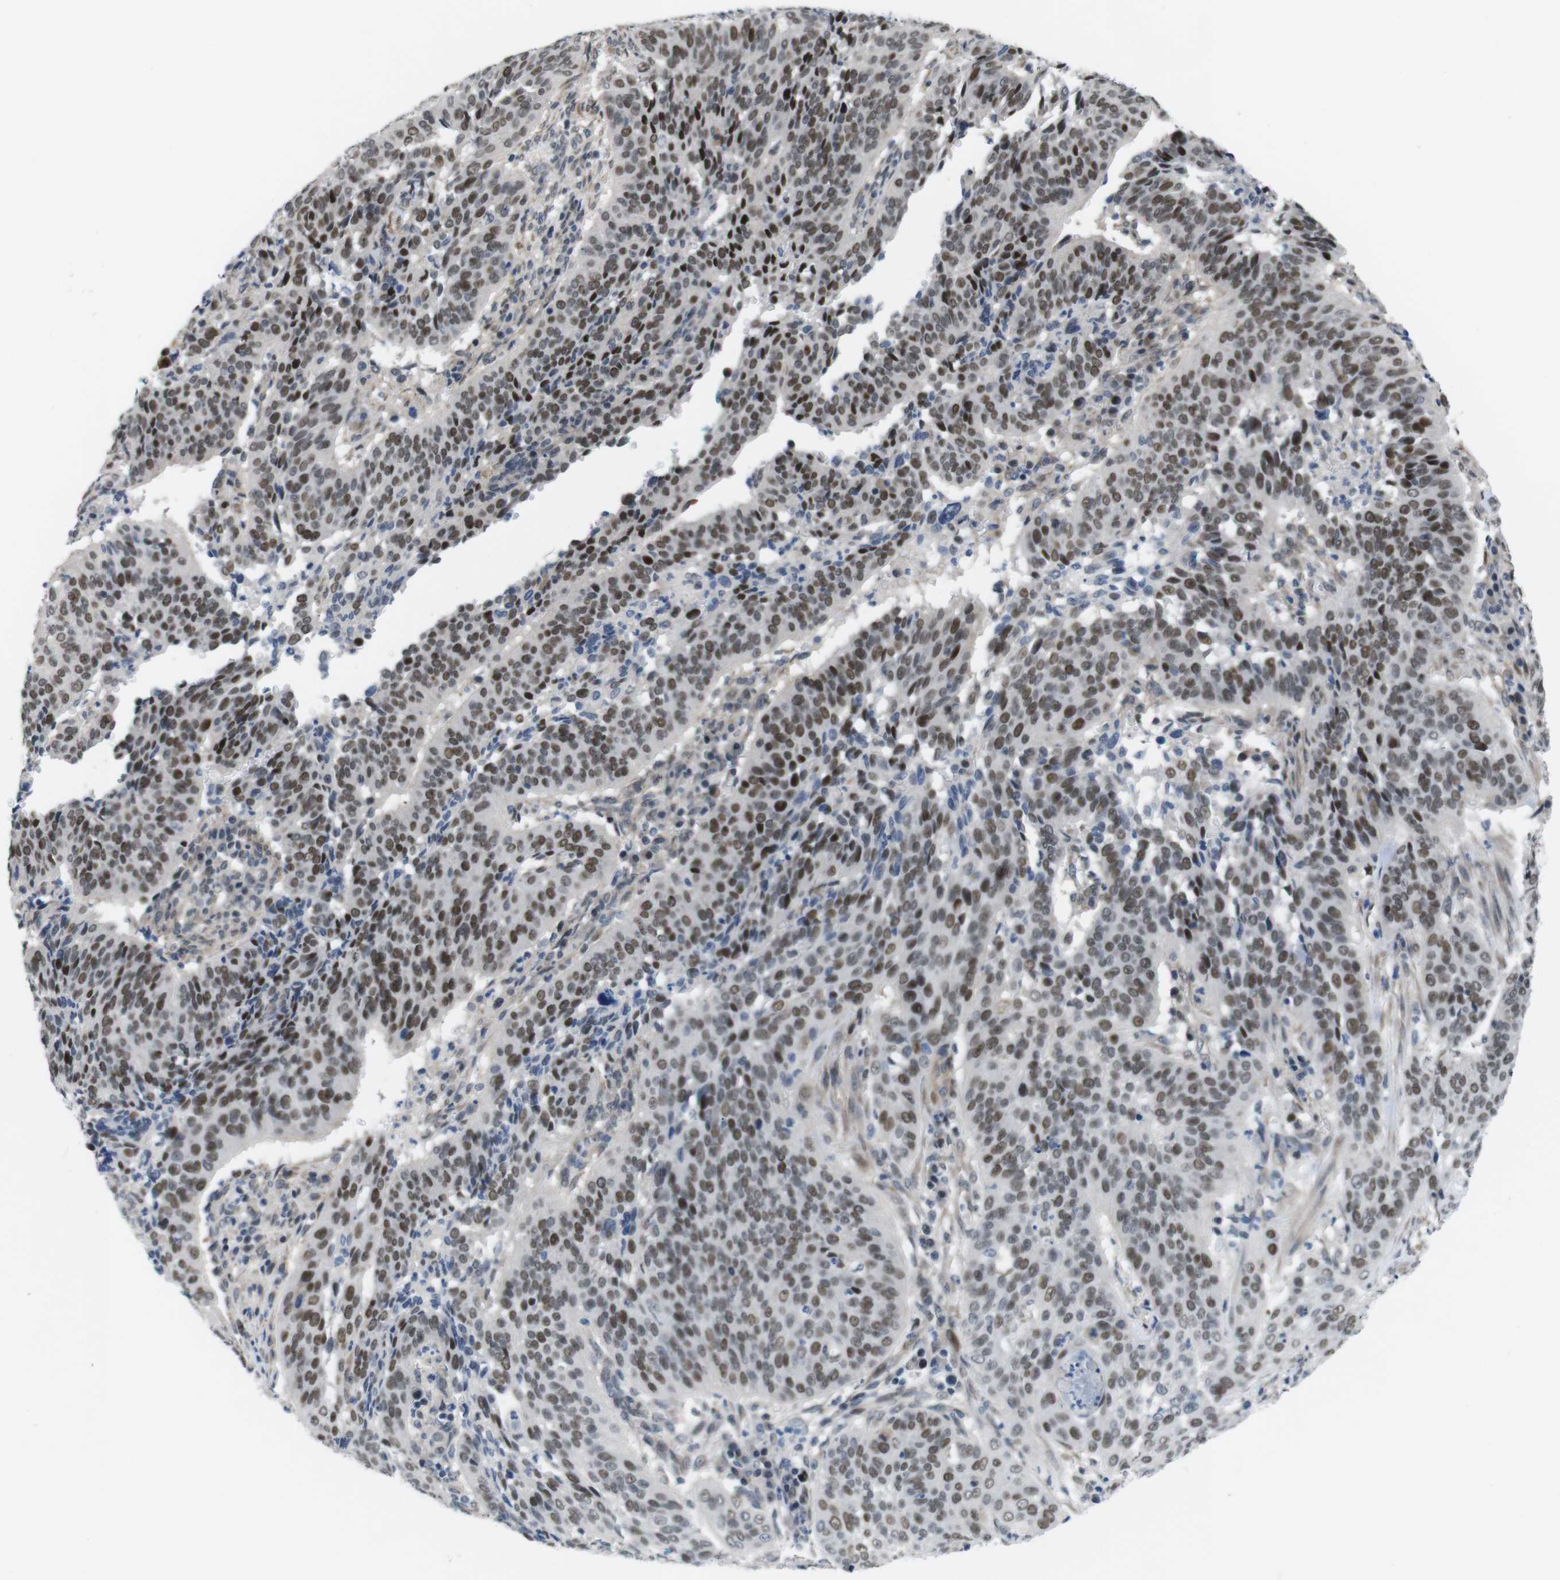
{"staining": {"intensity": "moderate", "quantity": ">75%", "location": "nuclear"}, "tissue": "cervical cancer", "cell_type": "Tumor cells", "image_type": "cancer", "snomed": [{"axis": "morphology", "description": "Normal tissue, NOS"}, {"axis": "morphology", "description": "Squamous cell carcinoma, NOS"}, {"axis": "topography", "description": "Cervix"}], "caption": "The micrograph displays immunohistochemical staining of squamous cell carcinoma (cervical). There is moderate nuclear staining is appreciated in approximately >75% of tumor cells. (Stains: DAB (3,3'-diaminobenzidine) in brown, nuclei in blue, Microscopy: brightfield microscopy at high magnification).", "gene": "SMCO2", "patient": {"sex": "female", "age": 39}}